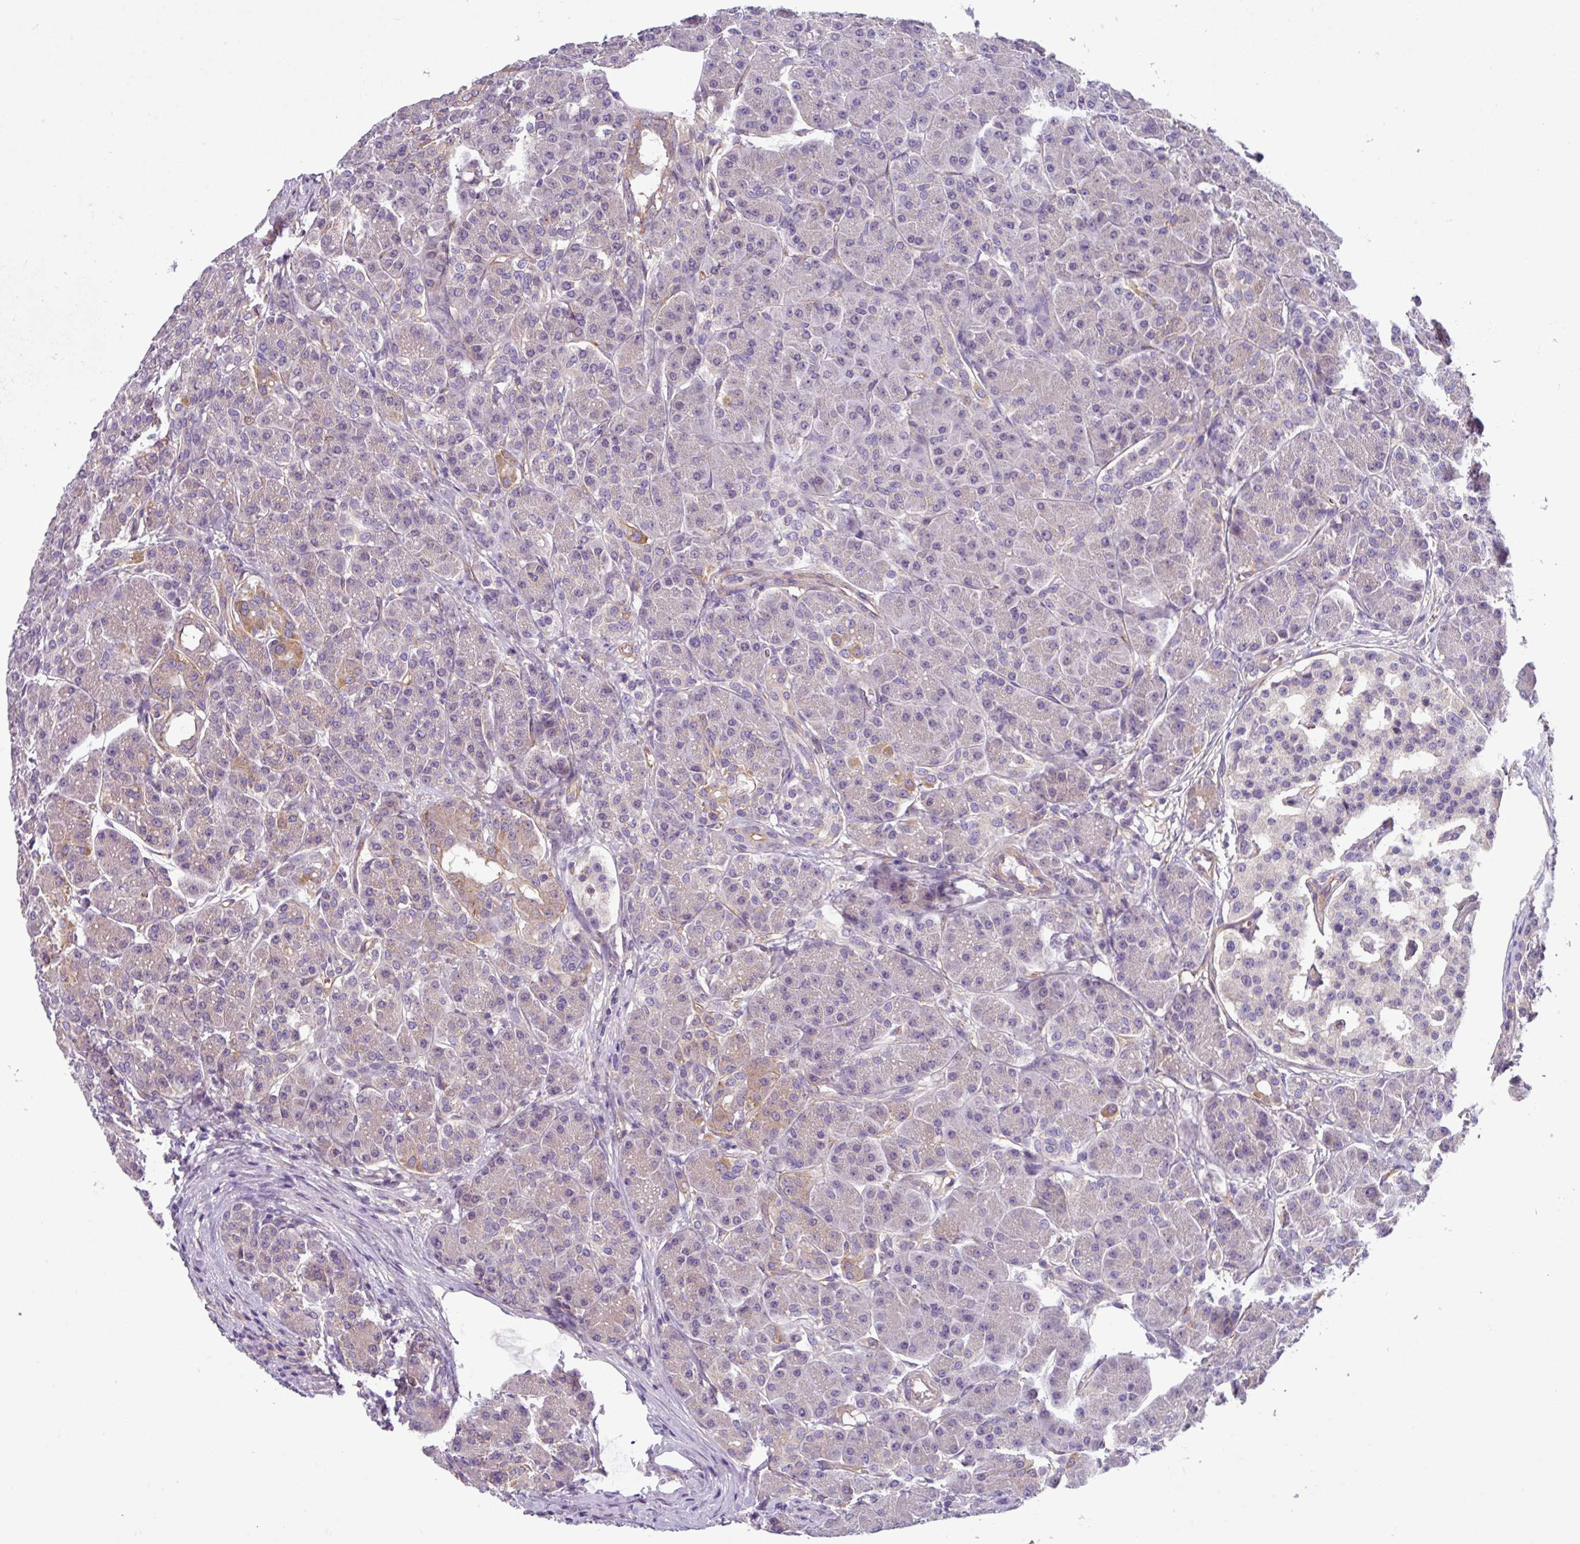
{"staining": {"intensity": "moderate", "quantity": "<25%", "location": "cytoplasmic/membranous"}, "tissue": "pancreas", "cell_type": "Exocrine glandular cells", "image_type": "normal", "snomed": [{"axis": "morphology", "description": "Normal tissue, NOS"}, {"axis": "topography", "description": "Pancreas"}], "caption": "High-power microscopy captured an IHC photomicrograph of normal pancreas, revealing moderate cytoplasmic/membranous positivity in about <25% of exocrine glandular cells. The staining was performed using DAB (3,3'-diaminobenzidine), with brown indicating positive protein expression. Nuclei are stained blue with hematoxylin.", "gene": "SLC23A2", "patient": {"sex": "male", "age": 63}}